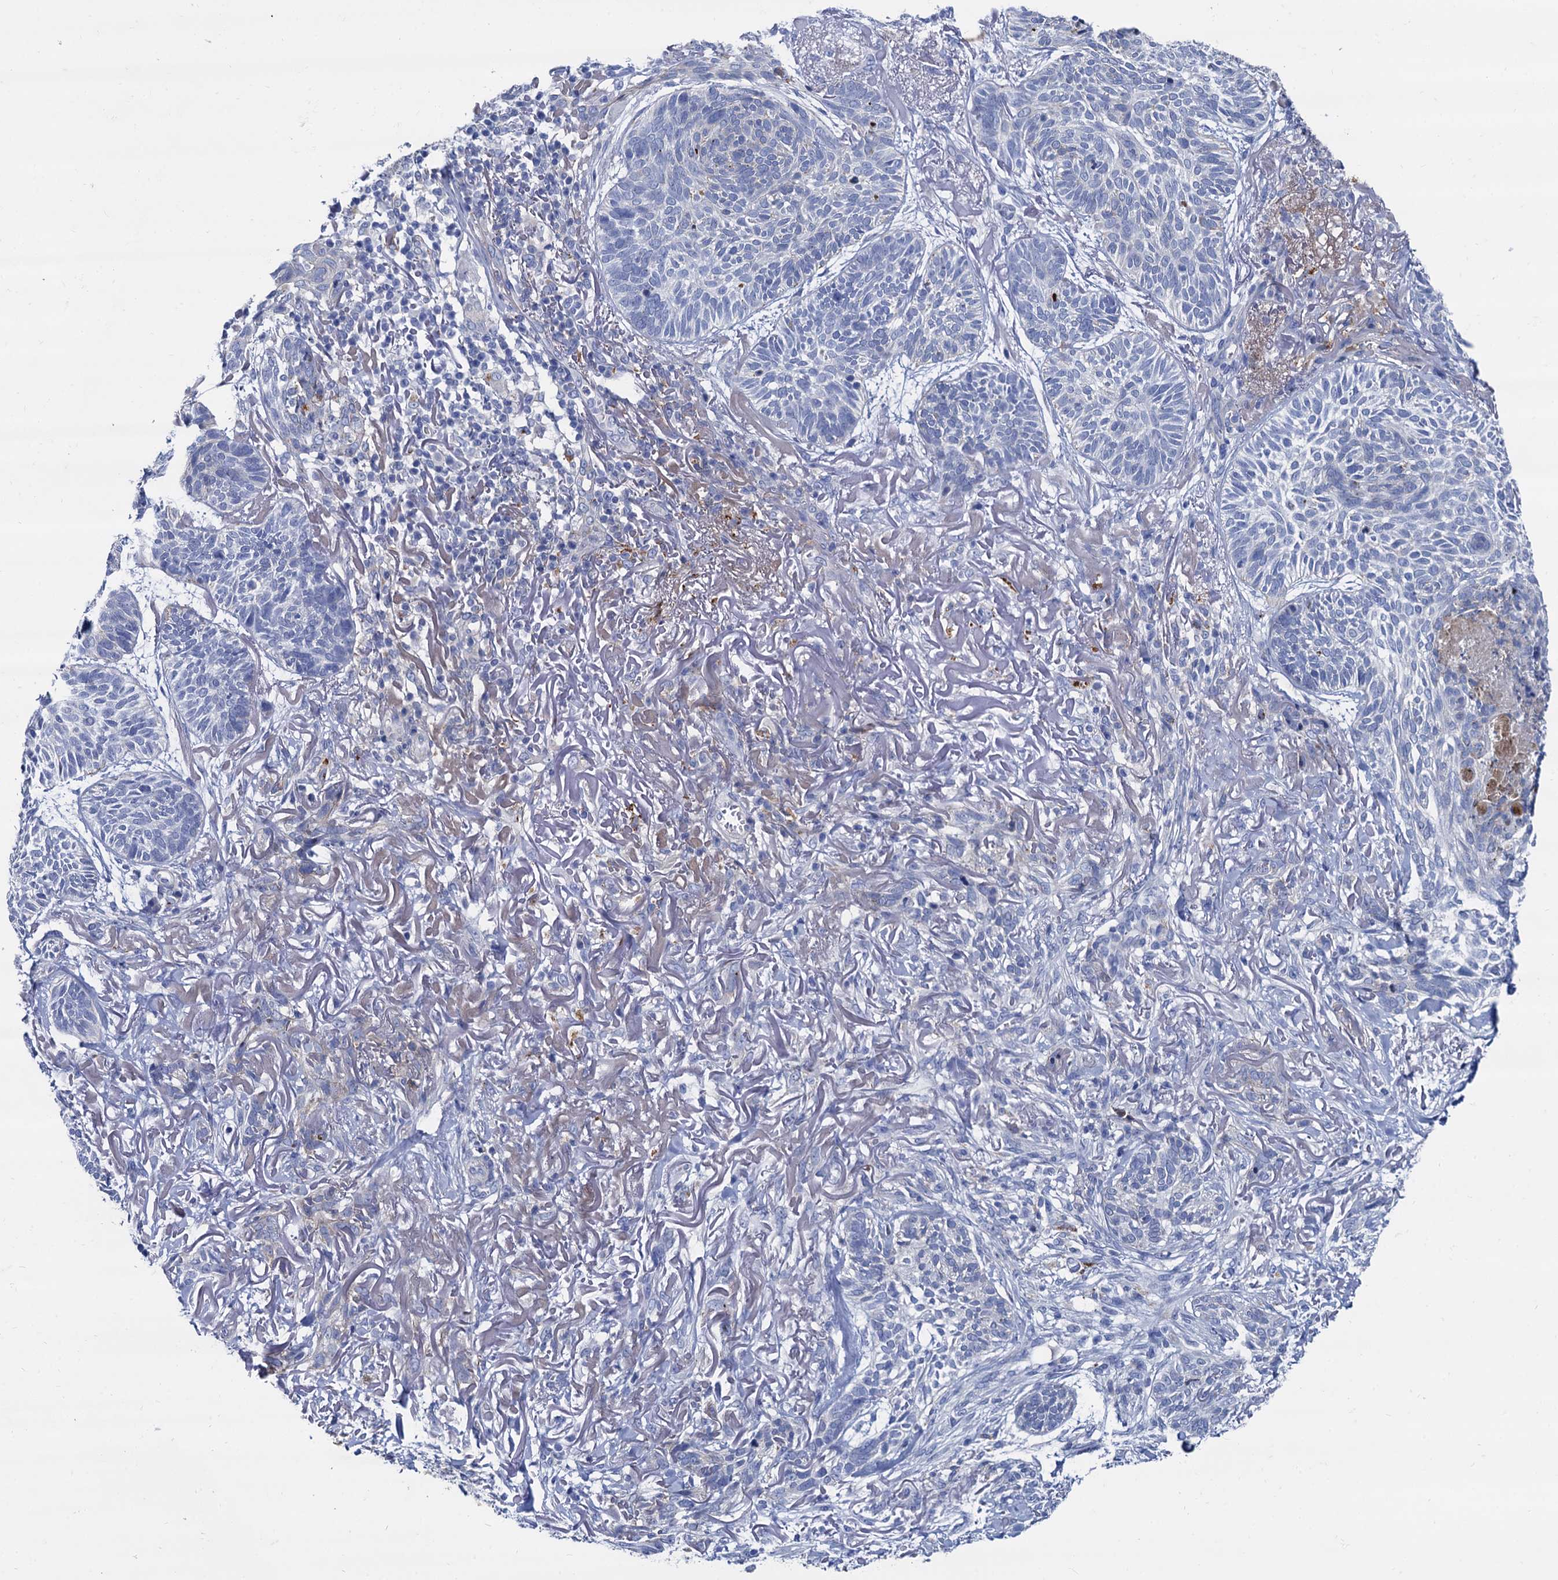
{"staining": {"intensity": "negative", "quantity": "none", "location": "none"}, "tissue": "skin cancer", "cell_type": "Tumor cells", "image_type": "cancer", "snomed": [{"axis": "morphology", "description": "Normal tissue, NOS"}, {"axis": "morphology", "description": "Basal cell carcinoma"}, {"axis": "topography", "description": "Skin"}], "caption": "A high-resolution histopathology image shows IHC staining of skin cancer, which reveals no significant expression in tumor cells.", "gene": "APOD", "patient": {"sex": "male", "age": 66}}